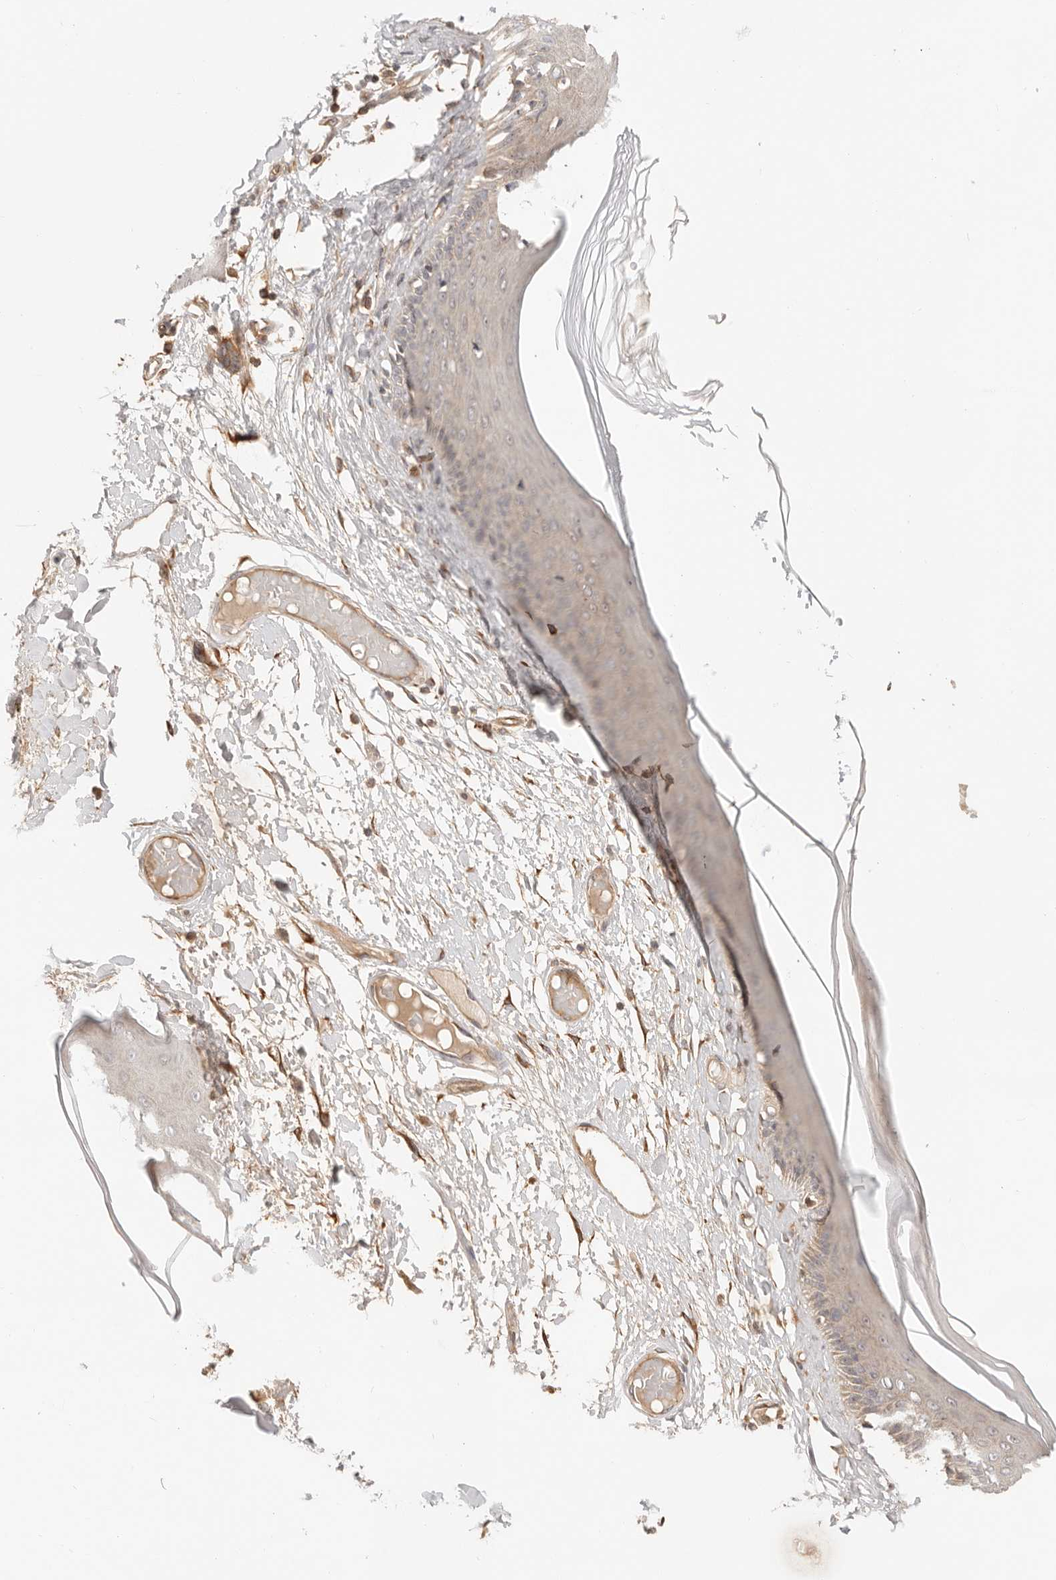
{"staining": {"intensity": "moderate", "quantity": "<25%", "location": "cytoplasmic/membranous"}, "tissue": "skin", "cell_type": "Epidermal cells", "image_type": "normal", "snomed": [{"axis": "morphology", "description": "Normal tissue, NOS"}, {"axis": "topography", "description": "Vulva"}], "caption": "Epidermal cells demonstrate moderate cytoplasmic/membranous positivity in approximately <25% of cells in unremarkable skin.", "gene": "HEXD", "patient": {"sex": "female", "age": 73}}